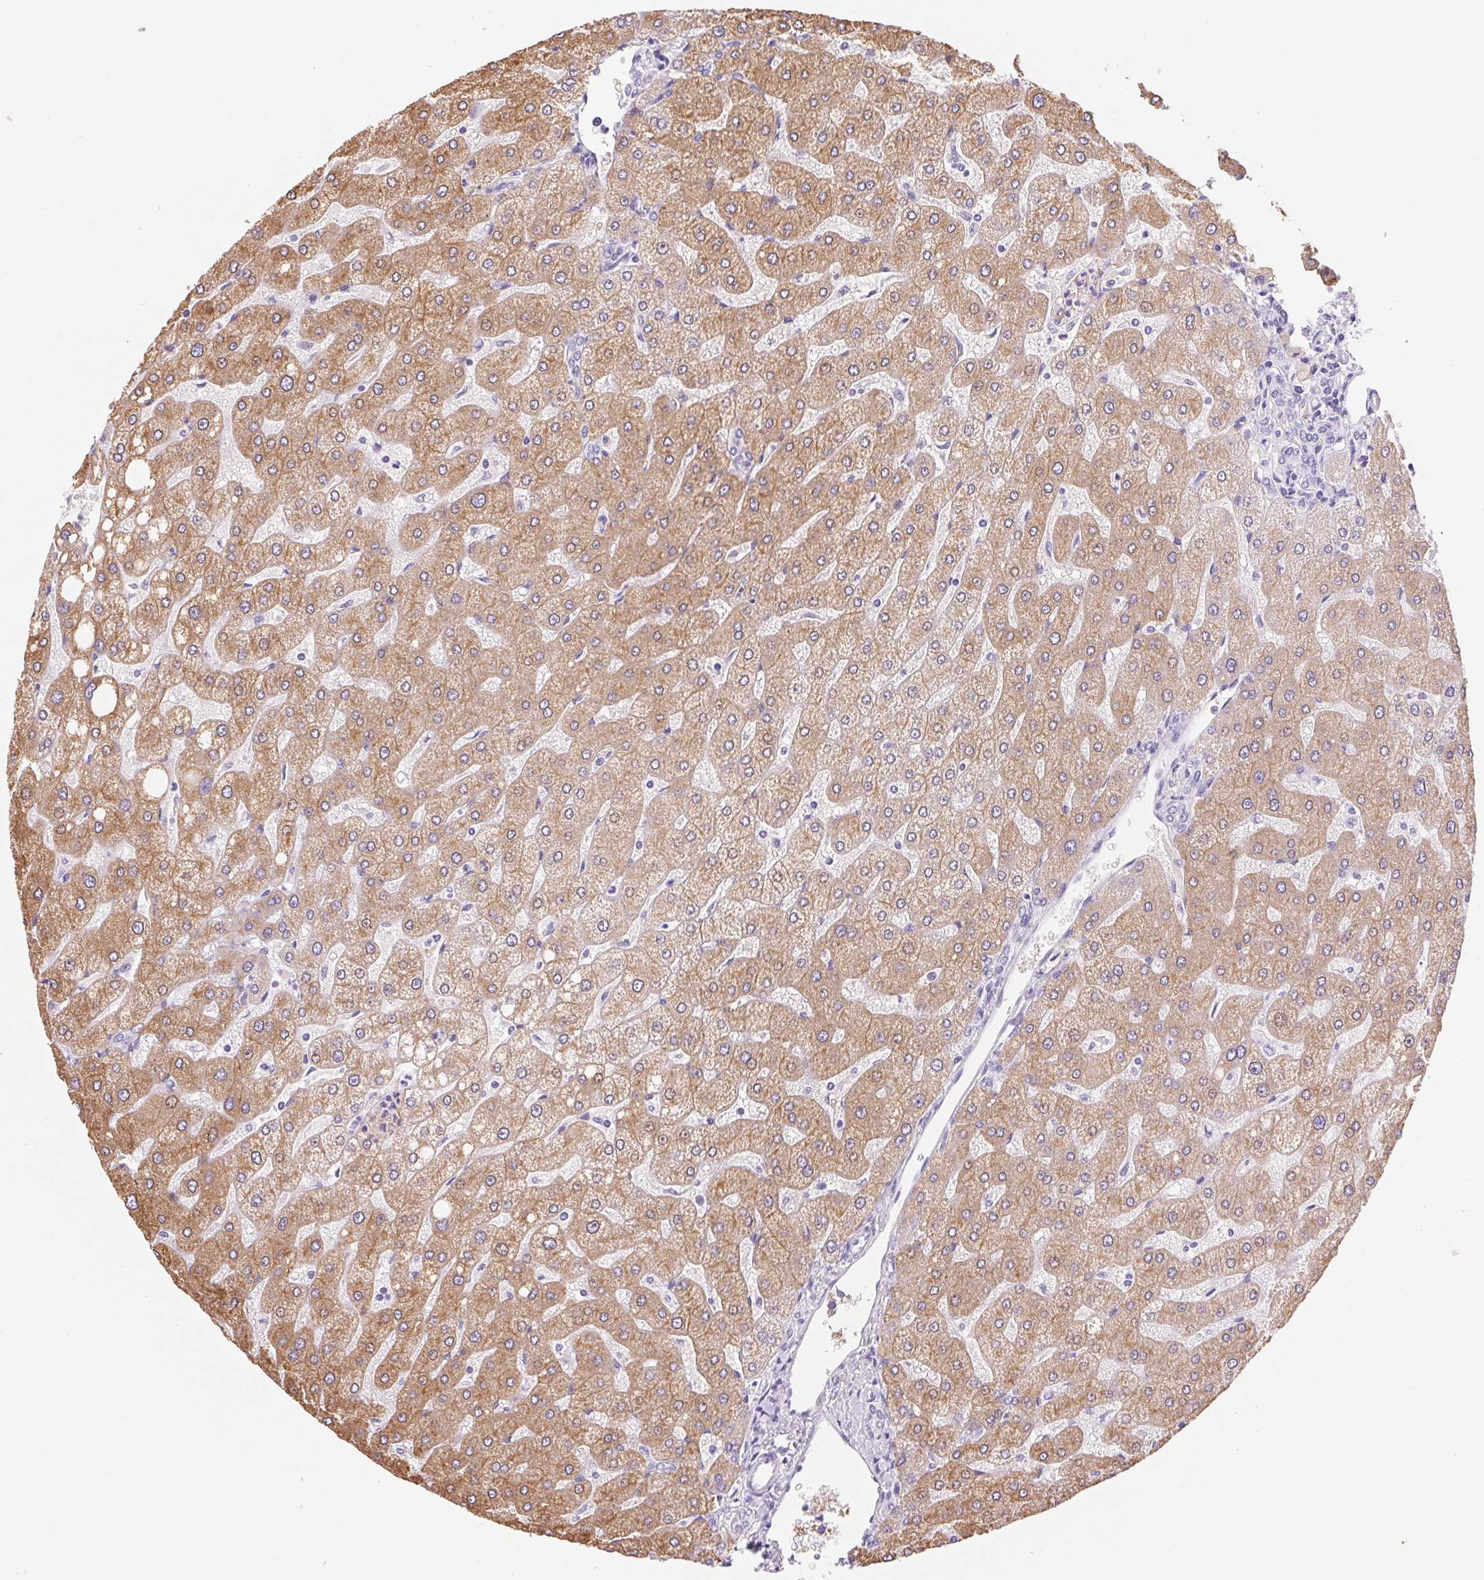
{"staining": {"intensity": "negative", "quantity": "none", "location": "none"}, "tissue": "liver", "cell_type": "Cholangiocytes", "image_type": "normal", "snomed": [{"axis": "morphology", "description": "Normal tissue, NOS"}, {"axis": "topography", "description": "Liver"}], "caption": "DAB immunohistochemical staining of unremarkable liver displays no significant staining in cholangiocytes. (DAB immunohistochemistry with hematoxylin counter stain).", "gene": "ASGR2", "patient": {"sex": "male", "age": 67}}